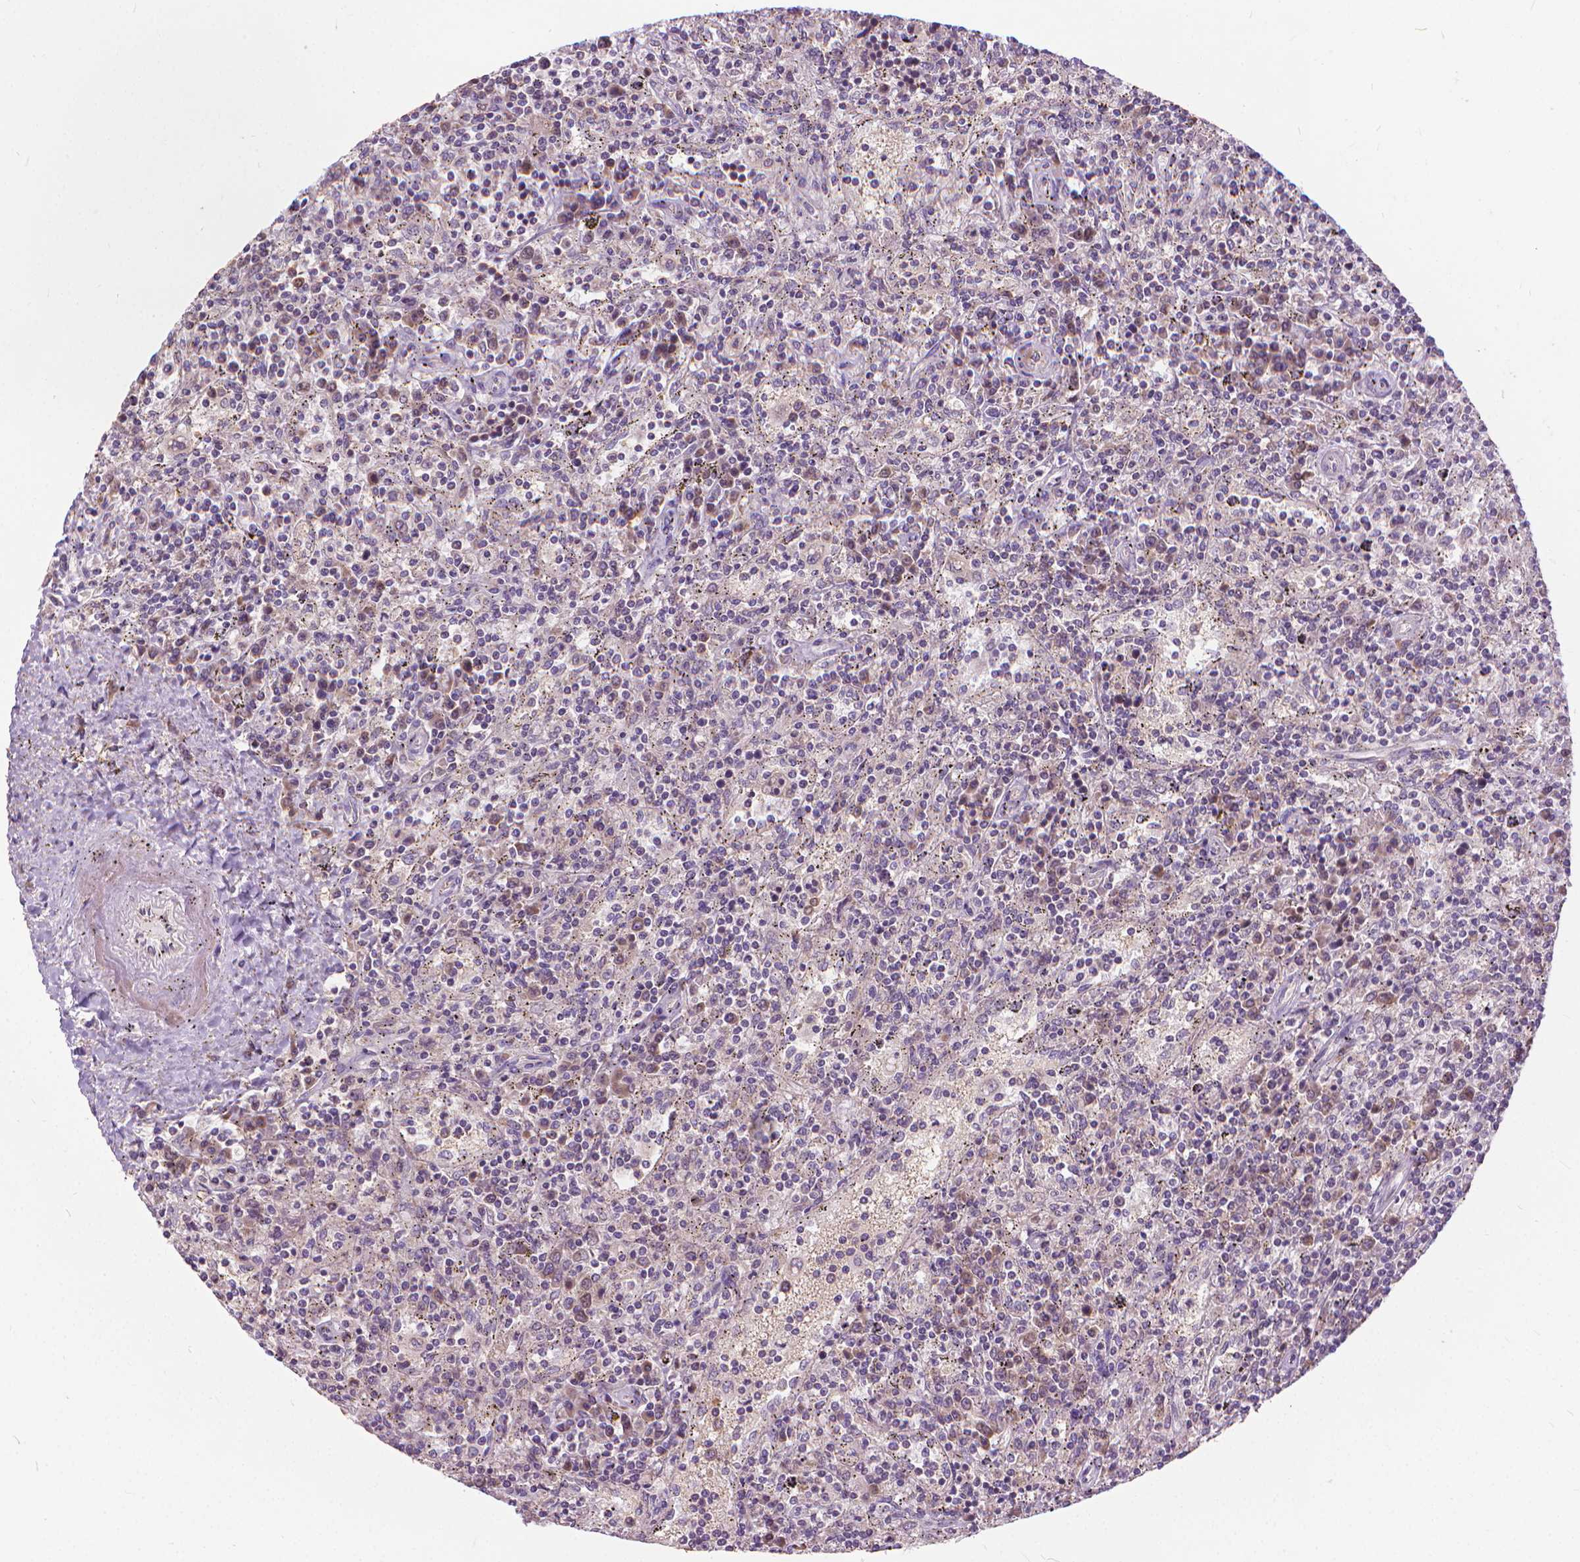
{"staining": {"intensity": "negative", "quantity": "none", "location": "none"}, "tissue": "lymphoma", "cell_type": "Tumor cells", "image_type": "cancer", "snomed": [{"axis": "morphology", "description": "Malignant lymphoma, non-Hodgkin's type, Low grade"}, {"axis": "topography", "description": "Spleen"}], "caption": "IHC histopathology image of human lymphoma stained for a protein (brown), which exhibits no positivity in tumor cells.", "gene": "NUDT1", "patient": {"sex": "male", "age": 62}}